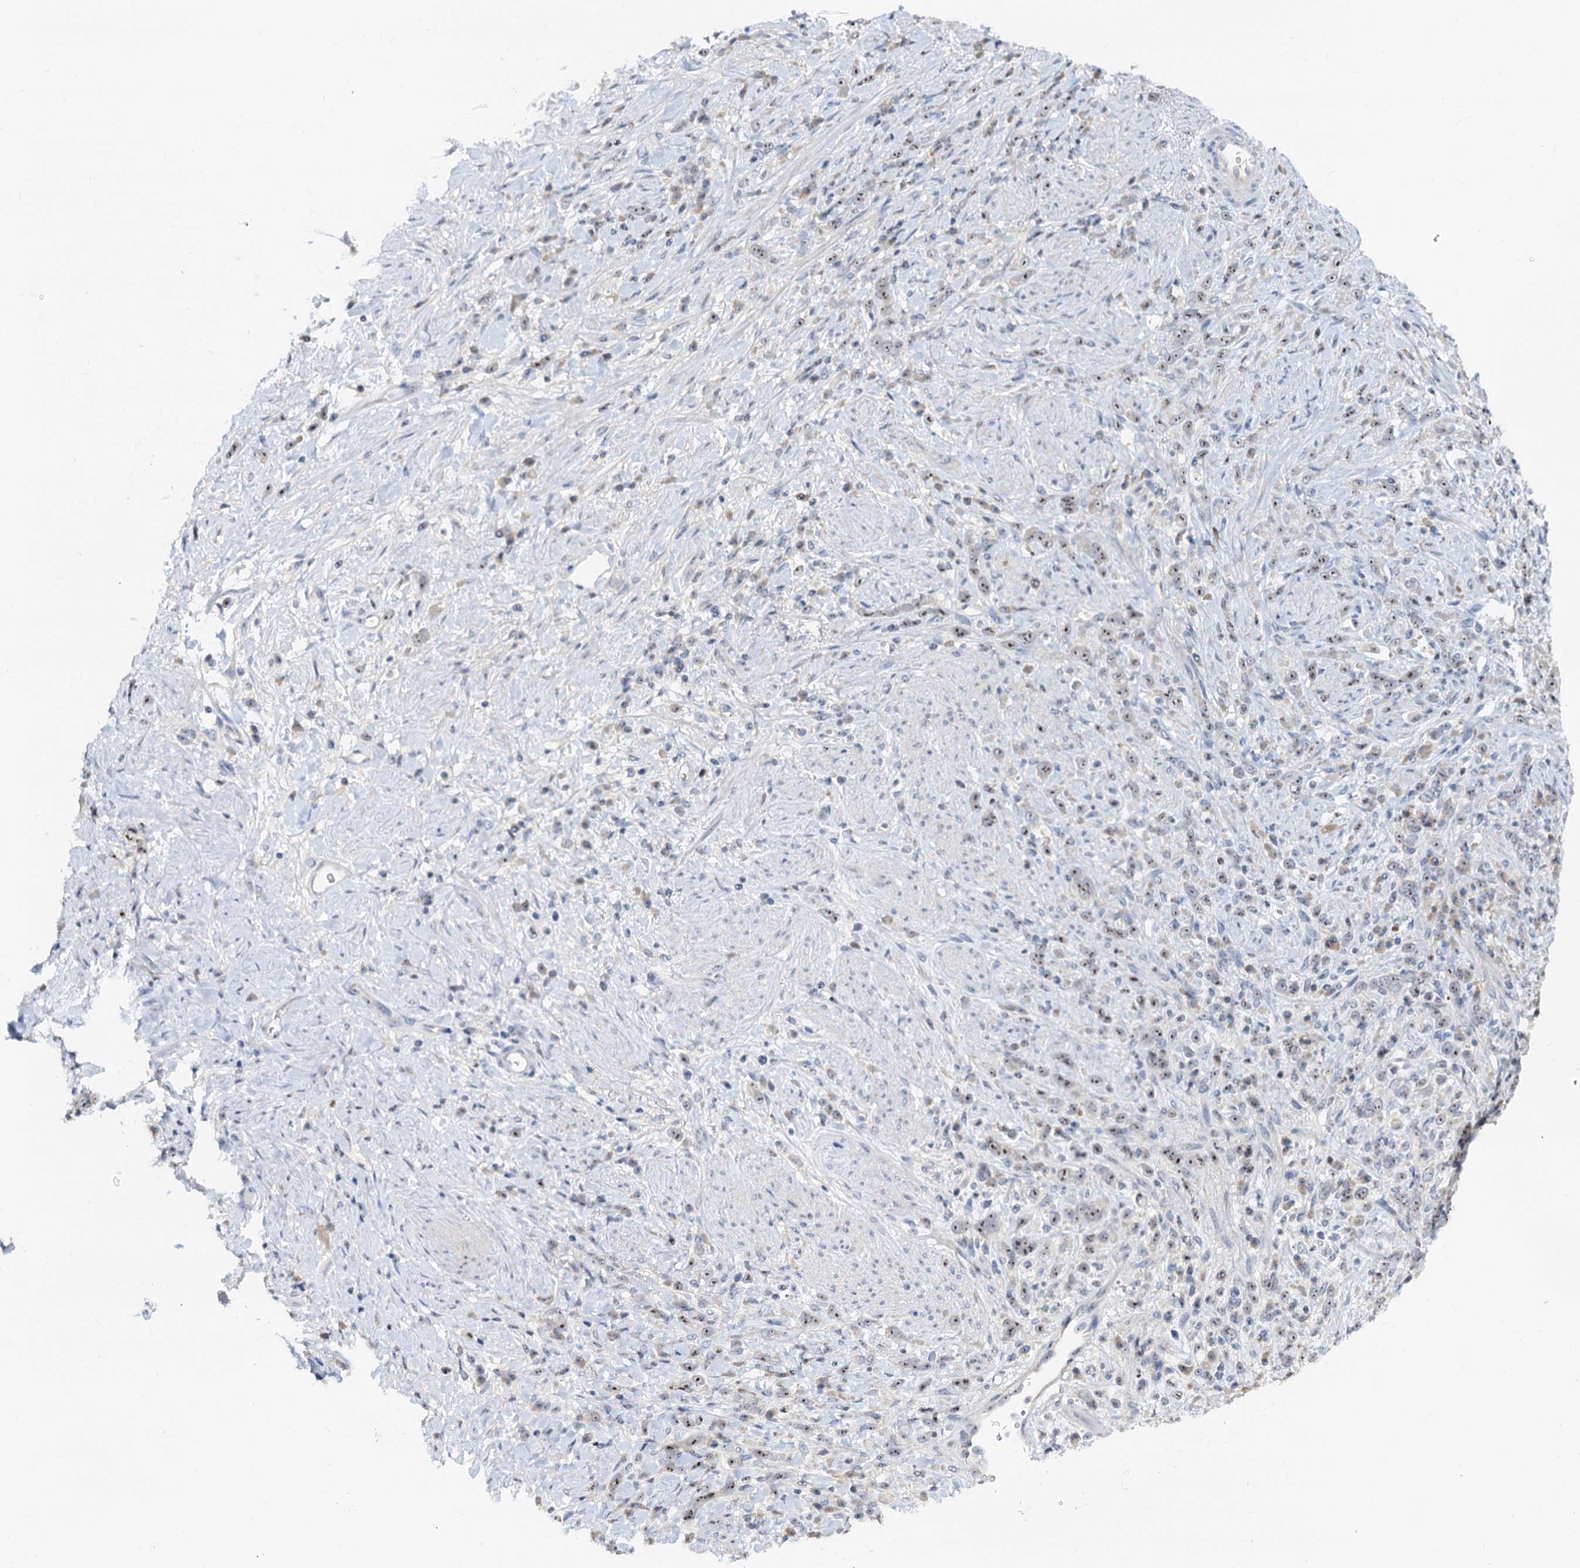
{"staining": {"intensity": "weak", "quantity": ">75%", "location": "nuclear"}, "tissue": "stomach cancer", "cell_type": "Tumor cells", "image_type": "cancer", "snomed": [{"axis": "morphology", "description": "Adenocarcinoma, NOS"}, {"axis": "topography", "description": "Stomach"}], "caption": "DAB immunohistochemical staining of stomach cancer (adenocarcinoma) reveals weak nuclear protein staining in about >75% of tumor cells.", "gene": "NOP2", "patient": {"sex": "female", "age": 60}}